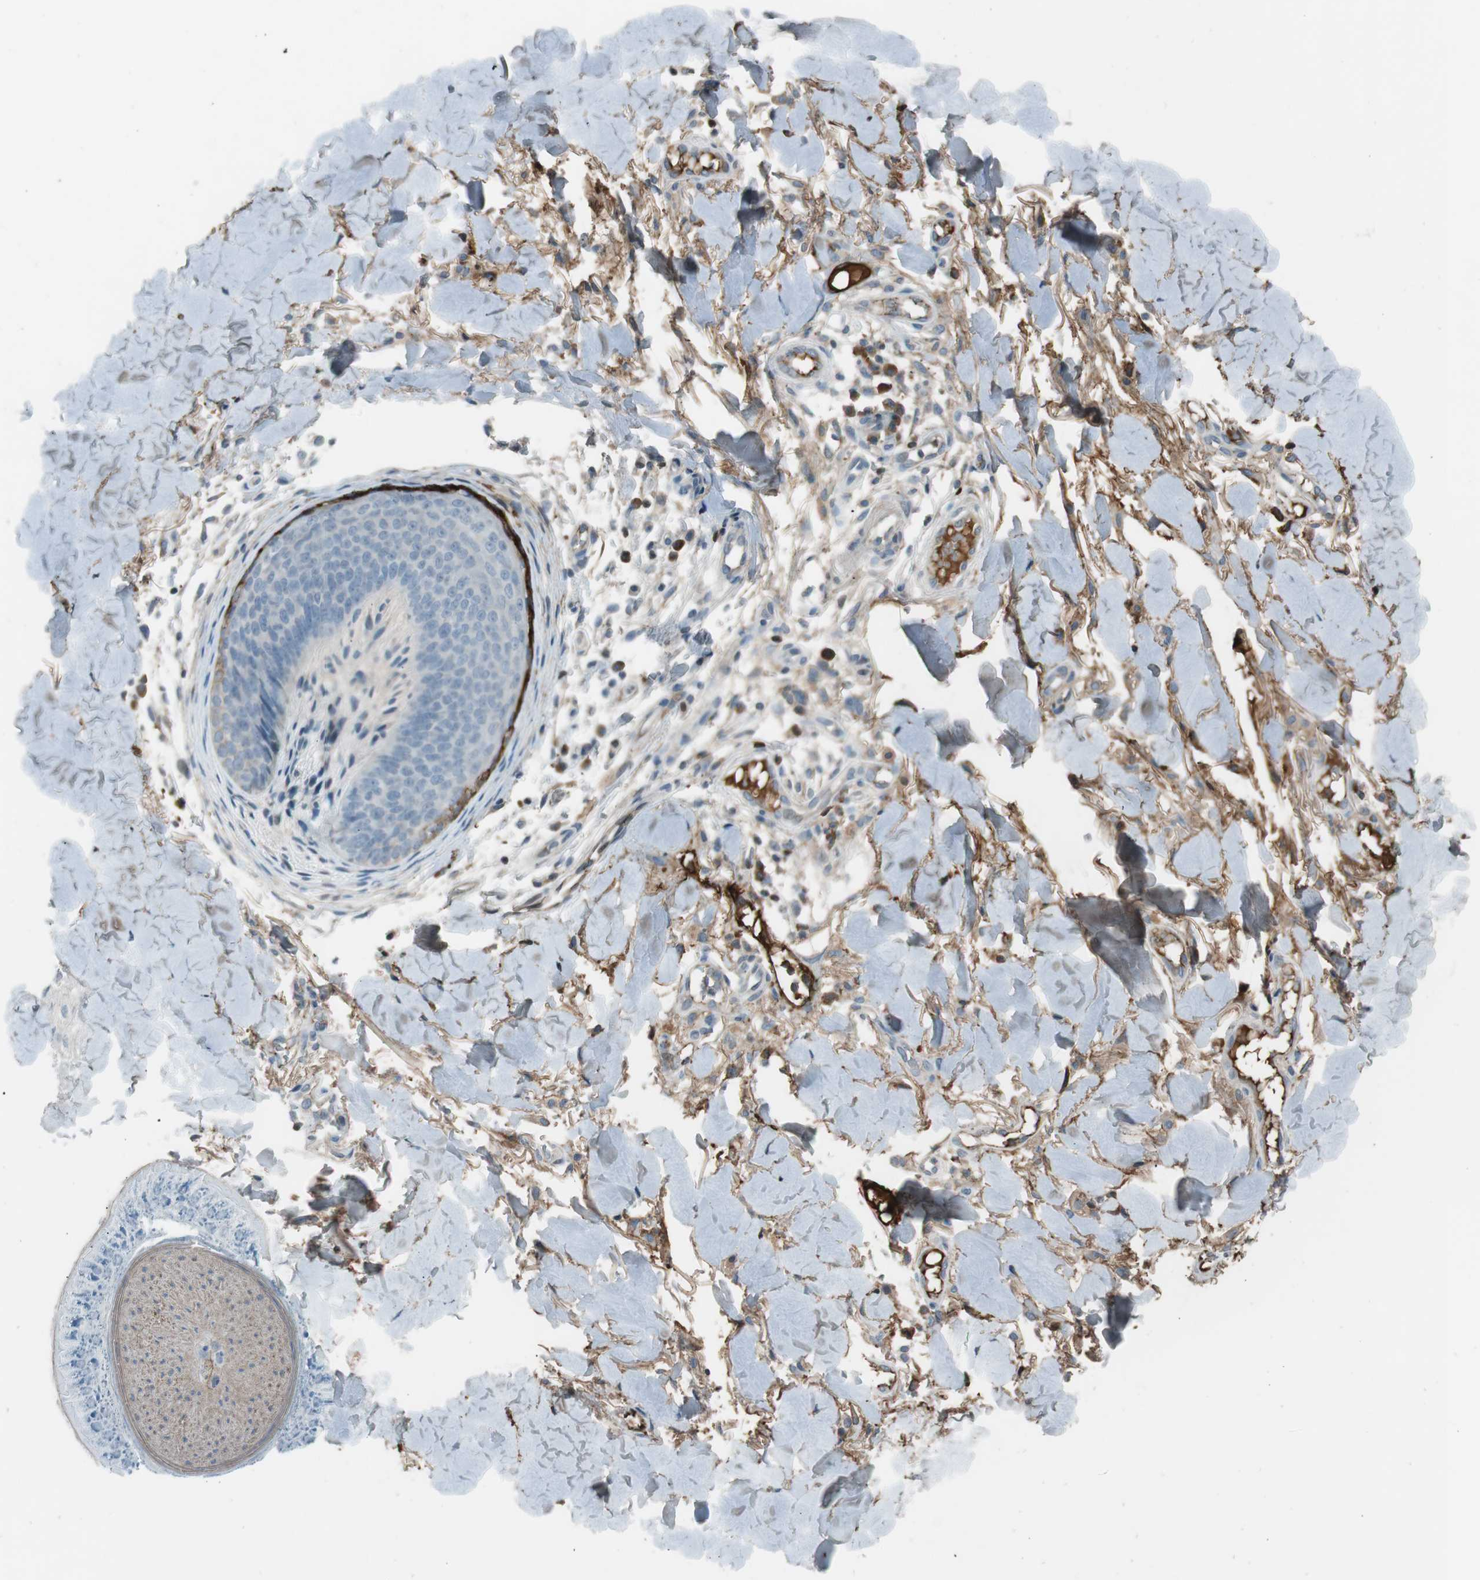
{"staining": {"intensity": "negative", "quantity": "none", "location": "none"}, "tissue": "skin cancer", "cell_type": "Tumor cells", "image_type": "cancer", "snomed": [{"axis": "morphology", "description": "Normal tissue, NOS"}, {"axis": "morphology", "description": "Basal cell carcinoma"}, {"axis": "topography", "description": "Skin"}], "caption": "DAB immunohistochemical staining of human skin cancer (basal cell carcinoma) reveals no significant staining in tumor cells.", "gene": "PDPN", "patient": {"sex": "male", "age": 52}}